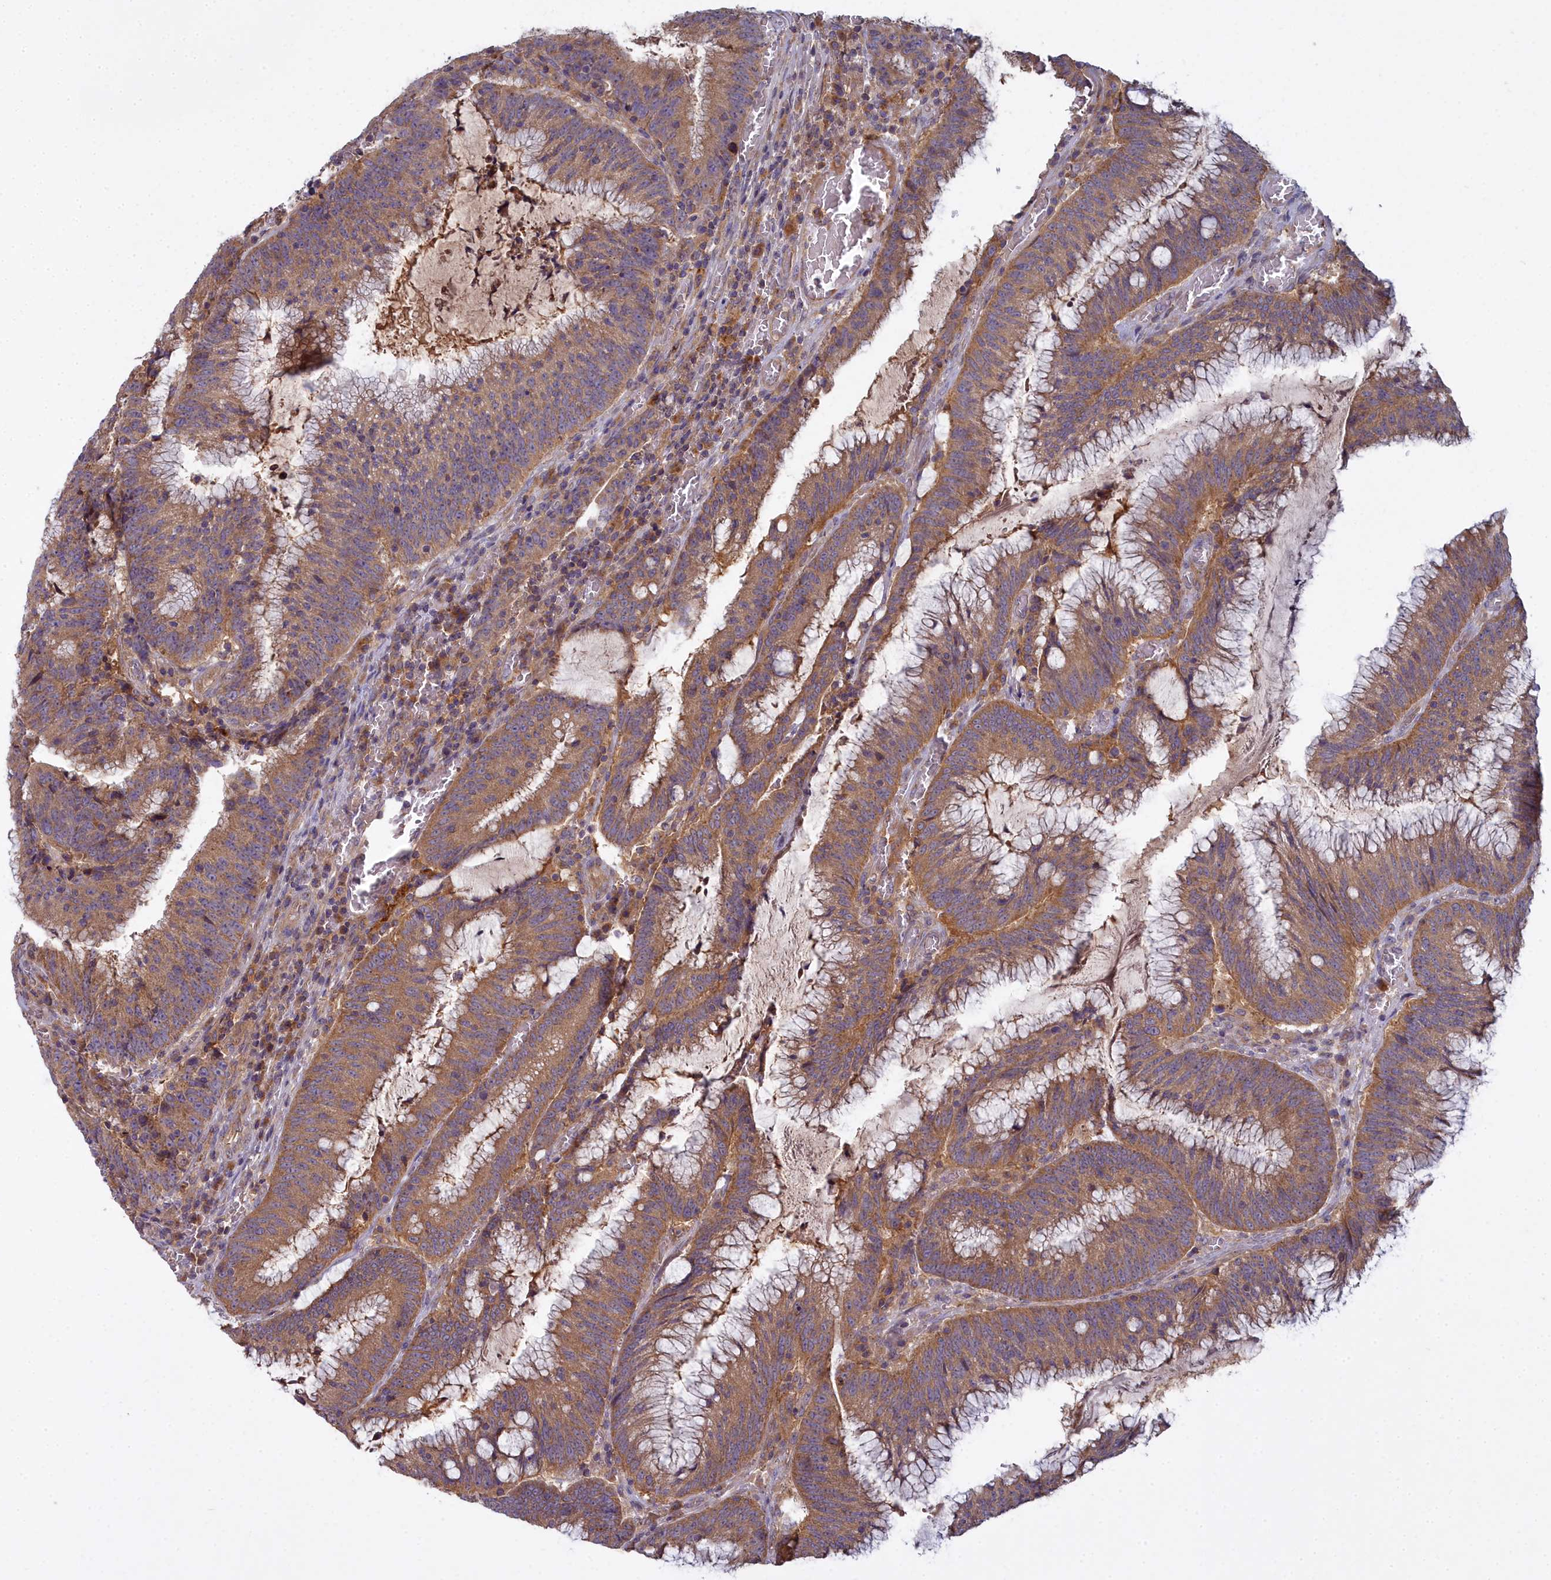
{"staining": {"intensity": "moderate", "quantity": ">75%", "location": "cytoplasmic/membranous"}, "tissue": "colorectal cancer", "cell_type": "Tumor cells", "image_type": "cancer", "snomed": [{"axis": "morphology", "description": "Adenocarcinoma, NOS"}, {"axis": "topography", "description": "Rectum"}], "caption": "Colorectal adenocarcinoma stained for a protein shows moderate cytoplasmic/membranous positivity in tumor cells.", "gene": "CCDC167", "patient": {"sex": "female", "age": 77}}